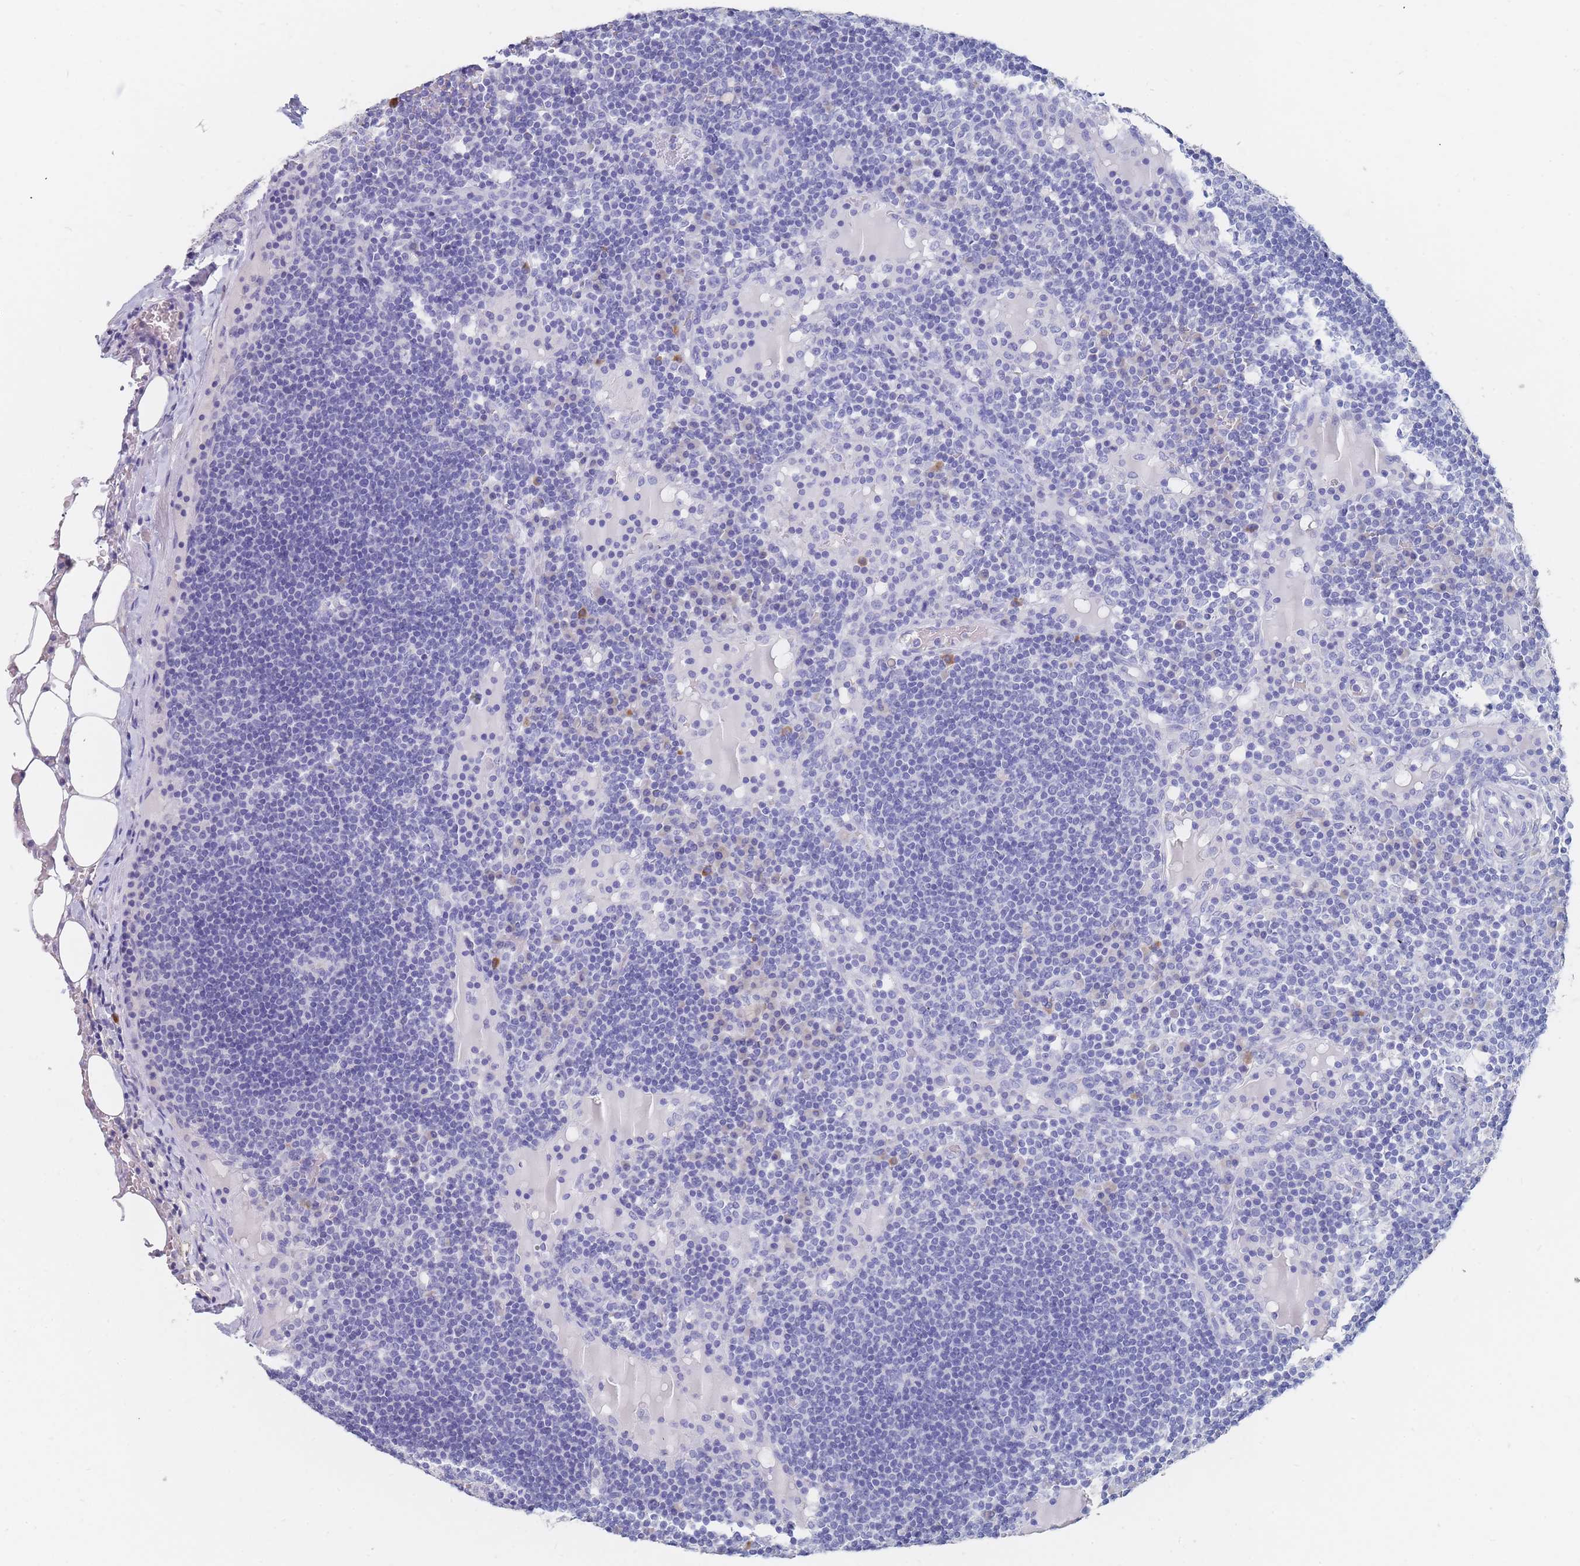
{"staining": {"intensity": "negative", "quantity": "none", "location": "none"}, "tissue": "lymph node", "cell_type": "Germinal center cells", "image_type": "normal", "snomed": [{"axis": "morphology", "description": "Normal tissue, NOS"}, {"axis": "topography", "description": "Lymph node"}], "caption": "IHC photomicrograph of unremarkable lymph node stained for a protein (brown), which displays no staining in germinal center cells. The staining was performed using DAB (3,3'-diaminobenzidine) to visualize the protein expression in brown, while the nuclei were stained in blue with hematoxylin (Magnification: 20x).", "gene": "SLC25A35", "patient": {"sex": "male", "age": 53}}